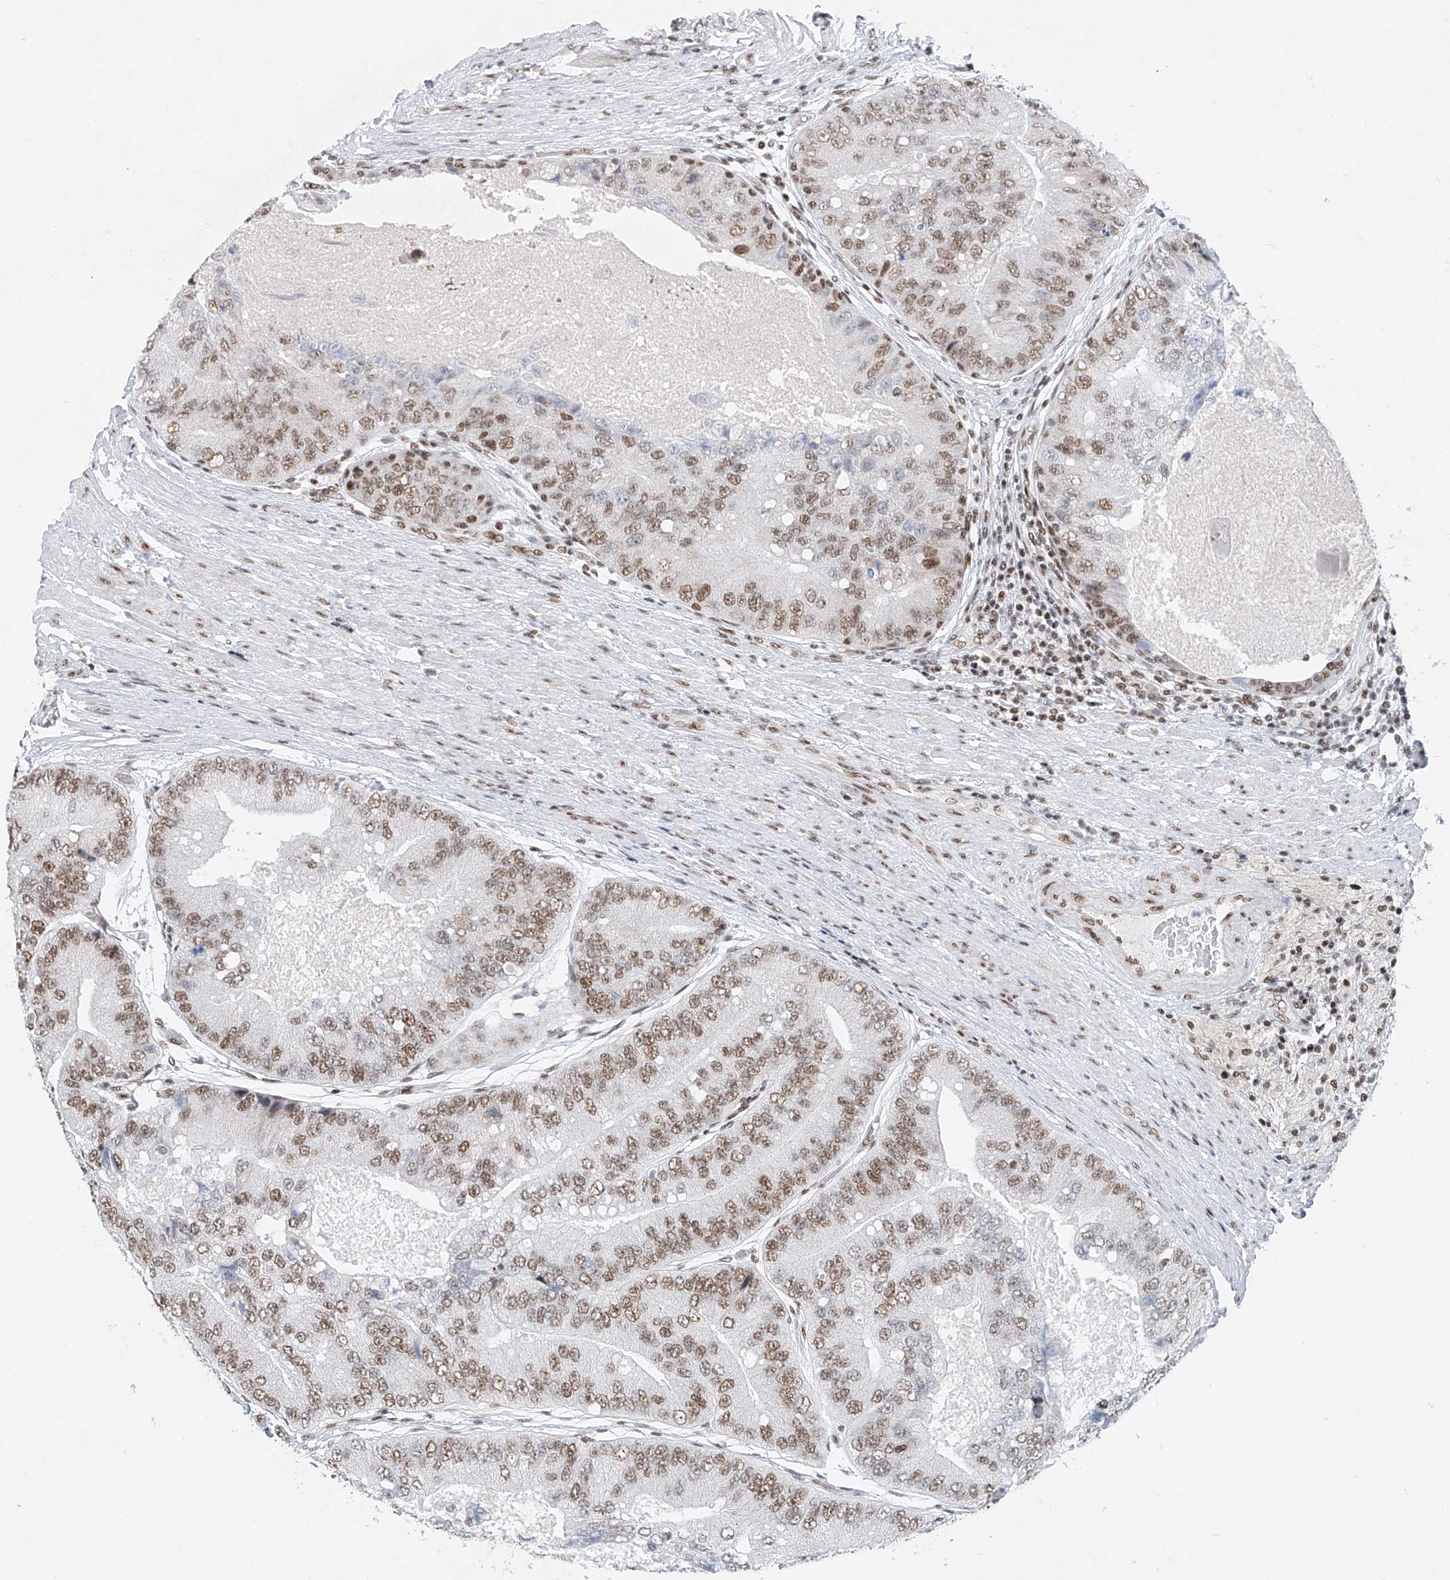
{"staining": {"intensity": "moderate", "quantity": ">75%", "location": "nuclear"}, "tissue": "prostate cancer", "cell_type": "Tumor cells", "image_type": "cancer", "snomed": [{"axis": "morphology", "description": "Adenocarcinoma, High grade"}, {"axis": "topography", "description": "Prostate"}], "caption": "Brown immunohistochemical staining in prostate high-grade adenocarcinoma shows moderate nuclear expression in approximately >75% of tumor cells. The protein is stained brown, and the nuclei are stained in blue (DAB (3,3'-diaminobenzidine) IHC with brightfield microscopy, high magnification).", "gene": "TAF4", "patient": {"sex": "male", "age": 70}}